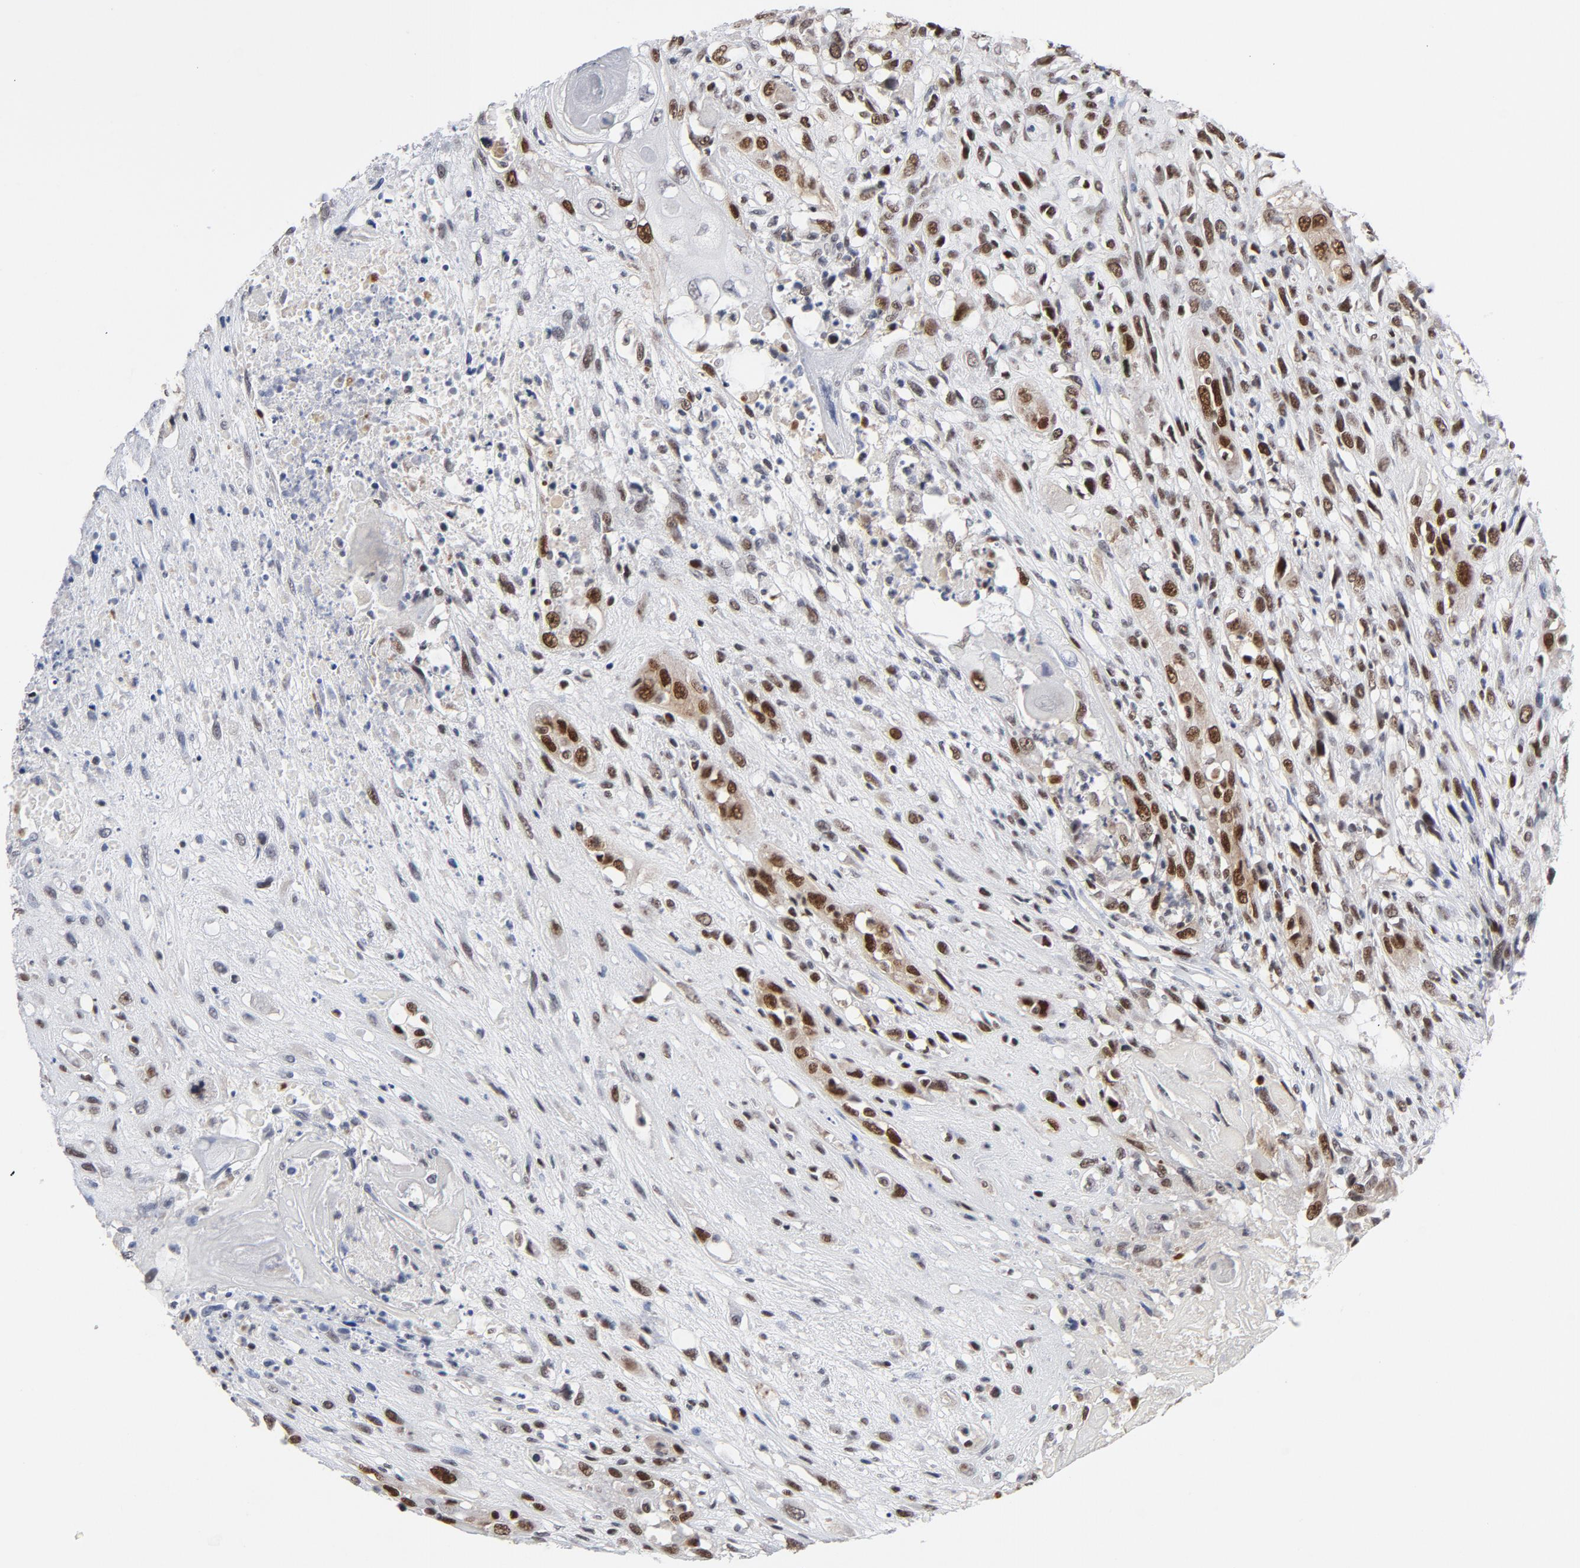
{"staining": {"intensity": "moderate", "quantity": ">75%", "location": "nuclear"}, "tissue": "head and neck cancer", "cell_type": "Tumor cells", "image_type": "cancer", "snomed": [{"axis": "morphology", "description": "Necrosis, NOS"}, {"axis": "morphology", "description": "Neoplasm, malignant, NOS"}, {"axis": "topography", "description": "Salivary gland"}, {"axis": "topography", "description": "Head-Neck"}], "caption": "Approximately >75% of tumor cells in human neoplasm (malignant) (head and neck) reveal moderate nuclear protein expression as visualized by brown immunohistochemical staining.", "gene": "RFC4", "patient": {"sex": "male", "age": 43}}